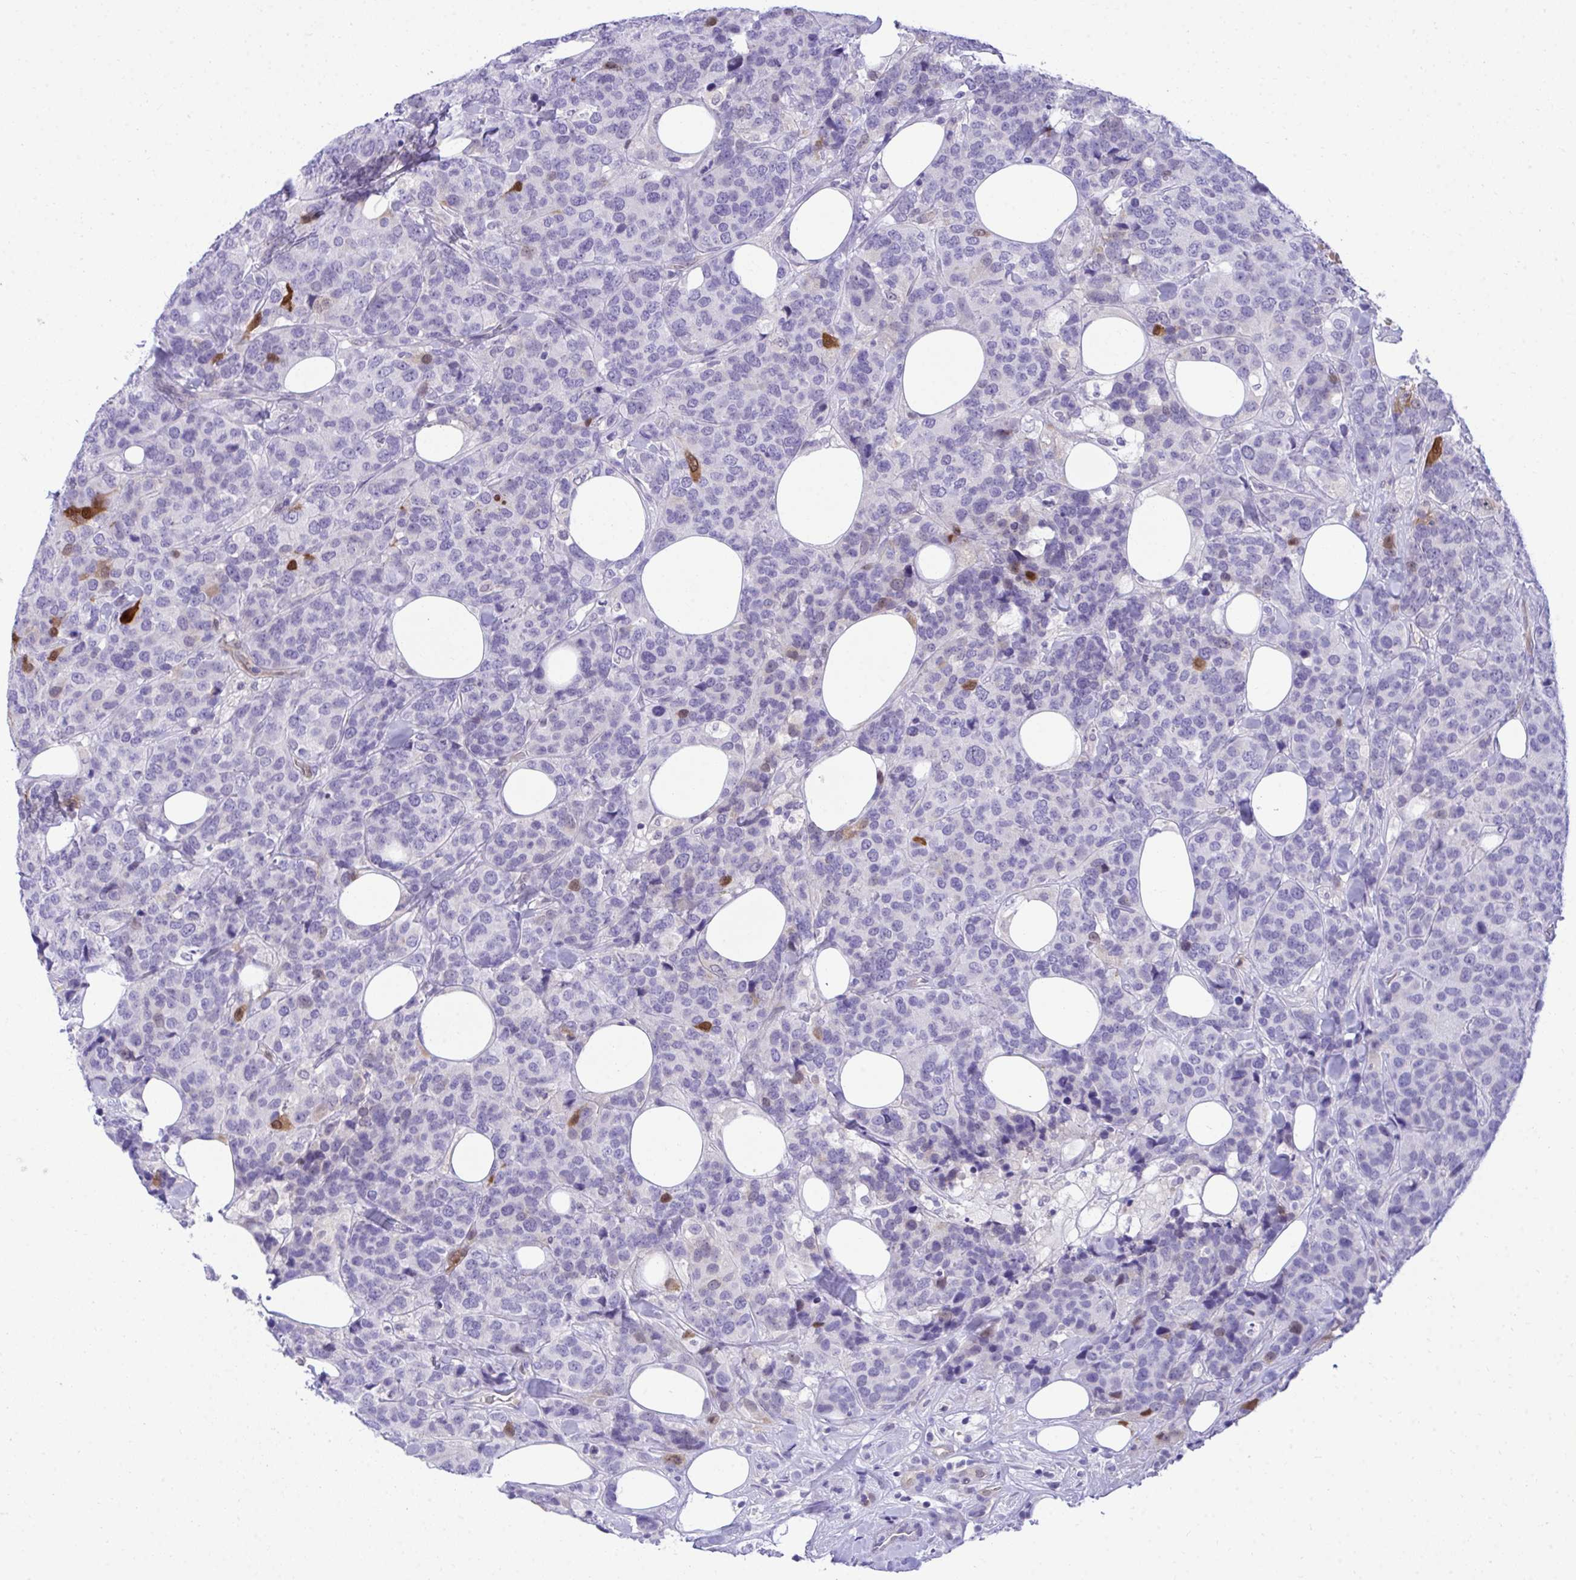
{"staining": {"intensity": "negative", "quantity": "none", "location": "none"}, "tissue": "breast cancer", "cell_type": "Tumor cells", "image_type": "cancer", "snomed": [{"axis": "morphology", "description": "Lobular carcinoma"}, {"axis": "topography", "description": "Breast"}], "caption": "High power microscopy photomicrograph of an immunohistochemistry (IHC) photomicrograph of lobular carcinoma (breast), revealing no significant staining in tumor cells.", "gene": "PGM2L1", "patient": {"sex": "female", "age": 59}}